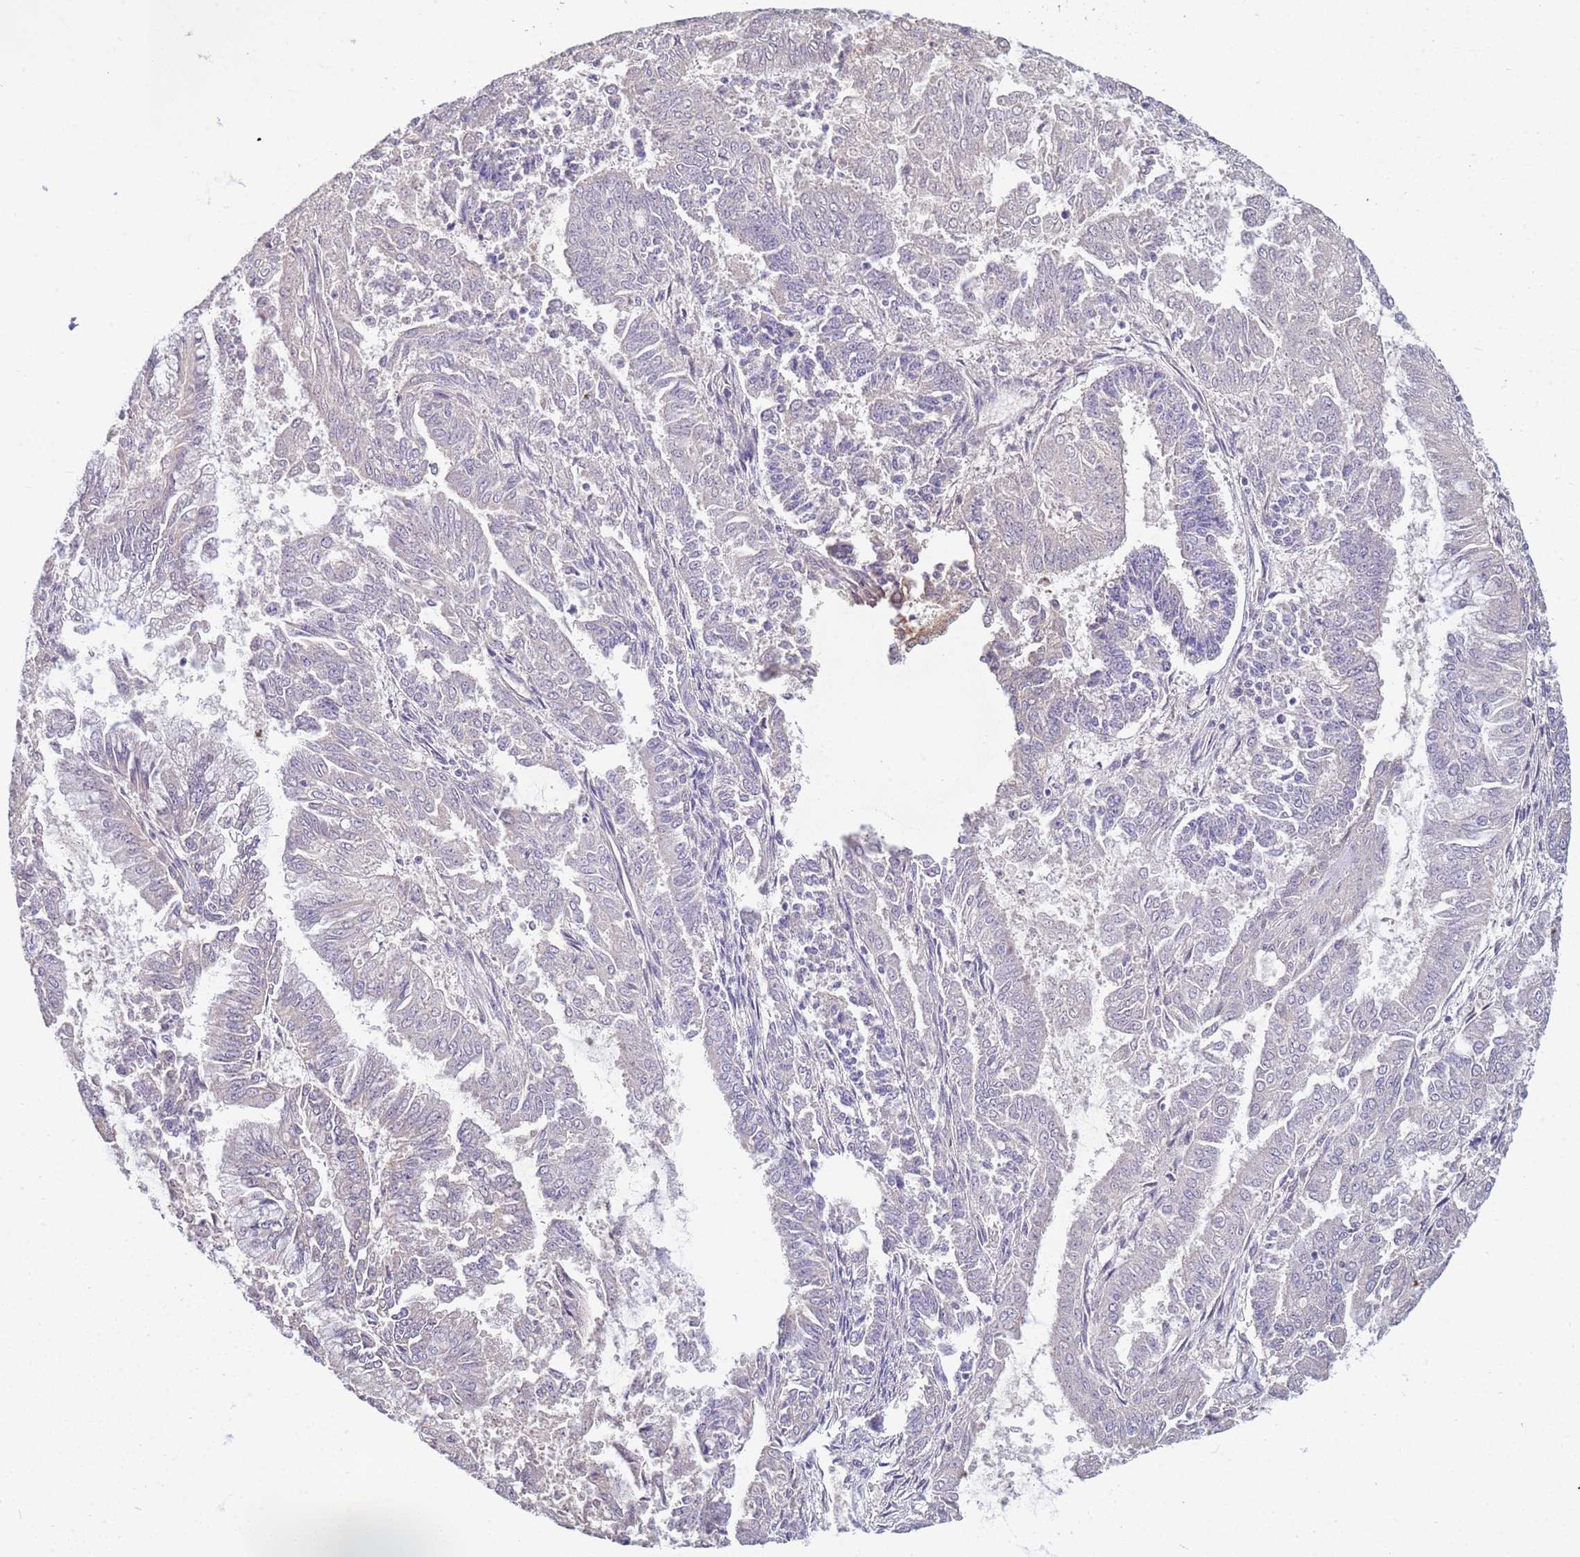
{"staining": {"intensity": "negative", "quantity": "none", "location": "none"}, "tissue": "endometrial cancer", "cell_type": "Tumor cells", "image_type": "cancer", "snomed": [{"axis": "morphology", "description": "Adenocarcinoma, NOS"}, {"axis": "topography", "description": "Endometrium"}], "caption": "A photomicrograph of human endometrial cancer (adenocarcinoma) is negative for staining in tumor cells.", "gene": "UQCRH", "patient": {"sex": "female", "age": 73}}